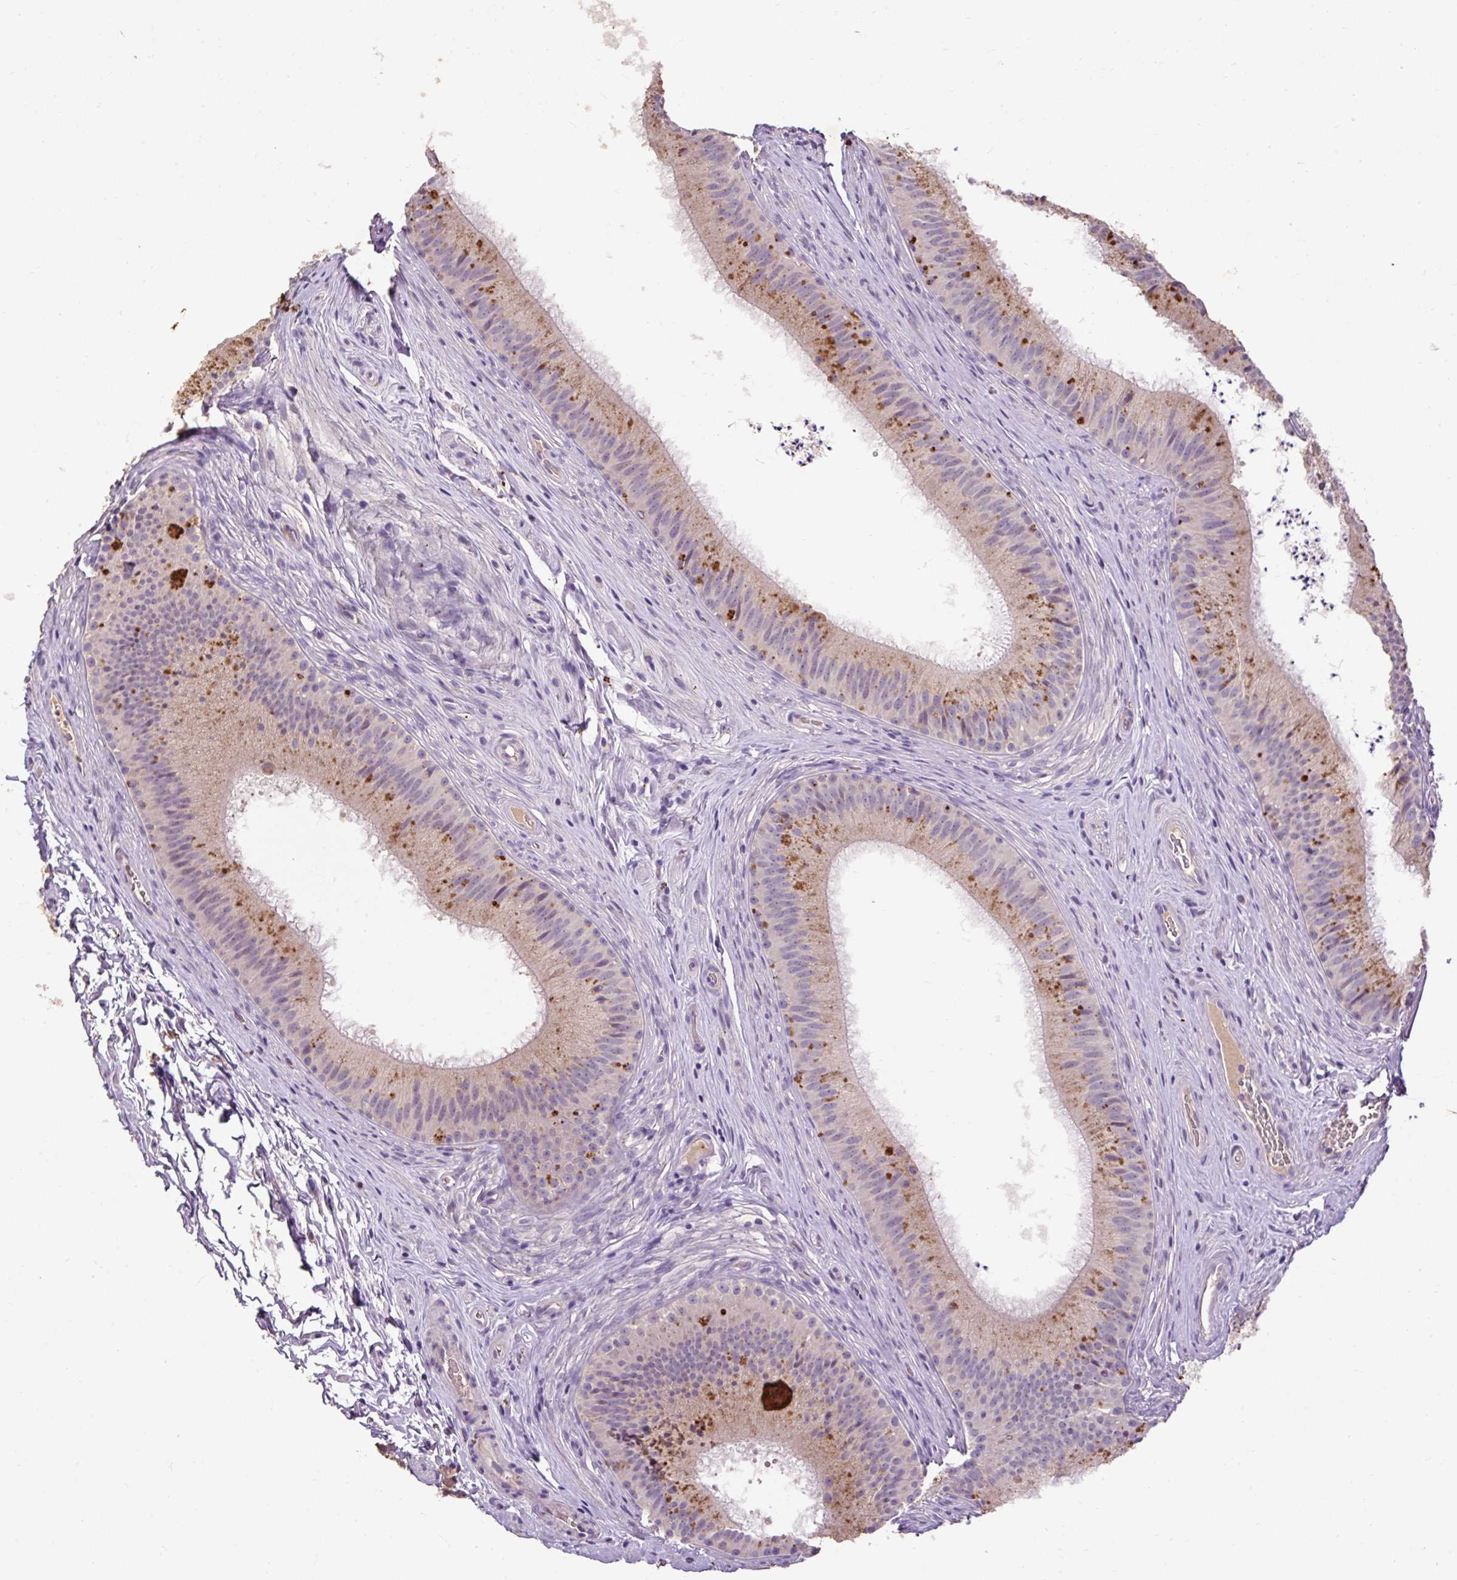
{"staining": {"intensity": "moderate", "quantity": "25%-75%", "location": "cytoplasmic/membranous"}, "tissue": "epididymis", "cell_type": "Glandular cells", "image_type": "normal", "snomed": [{"axis": "morphology", "description": "Normal tissue, NOS"}, {"axis": "topography", "description": "Epididymis"}], "caption": "Immunohistochemistry (IHC) staining of benign epididymis, which displays medium levels of moderate cytoplasmic/membranous staining in approximately 25%-75% of glandular cells indicating moderate cytoplasmic/membranous protein expression. The staining was performed using DAB (3,3'-diaminobenzidine) (brown) for protein detection and nuclei were counterstained in hematoxylin (blue).", "gene": "LRTM2", "patient": {"sex": "male", "age": 24}}